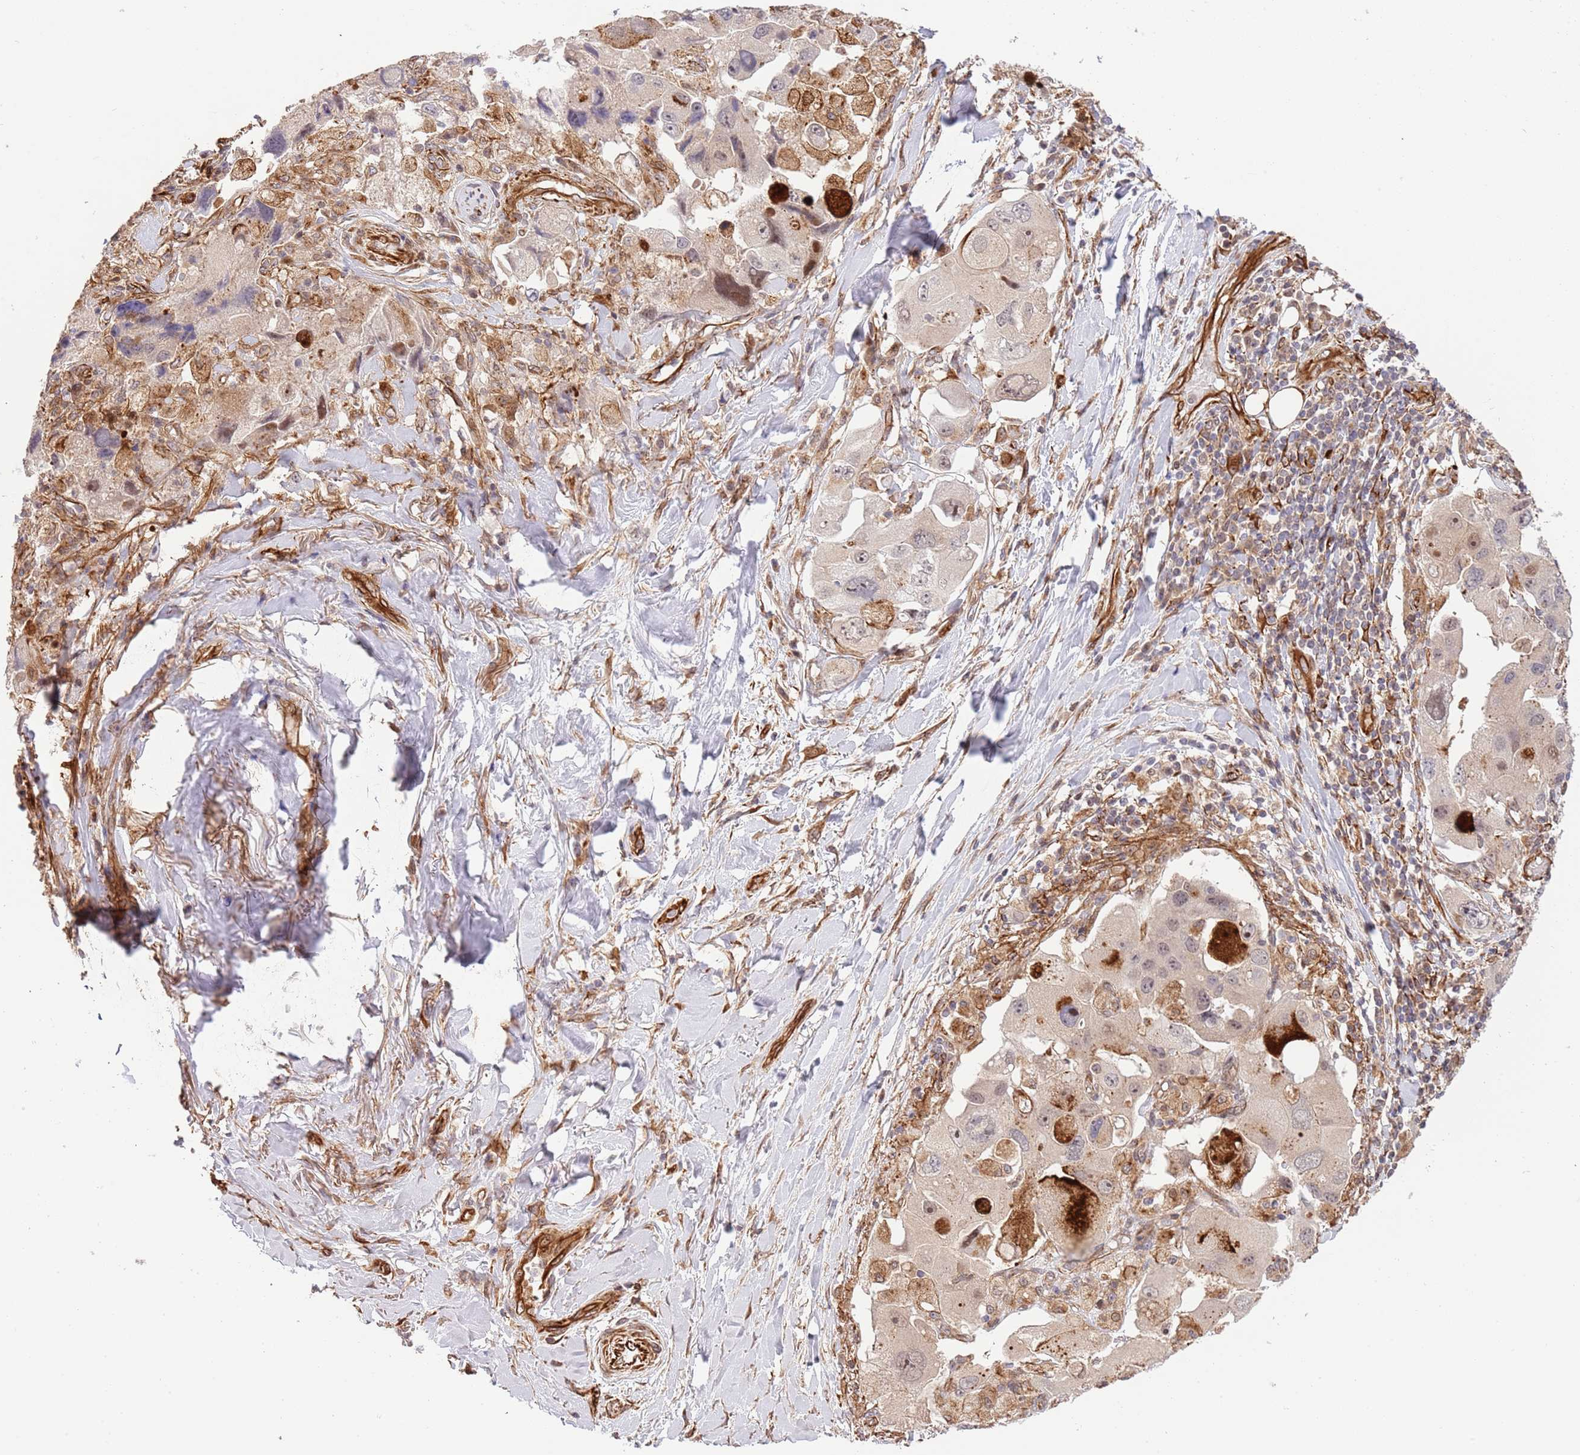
{"staining": {"intensity": "weak", "quantity": "<25%", "location": "cytoplasmic/membranous"}, "tissue": "lung cancer", "cell_type": "Tumor cells", "image_type": "cancer", "snomed": [{"axis": "morphology", "description": "Adenocarcinoma, NOS"}, {"axis": "topography", "description": "Lung"}], "caption": "This micrograph is of lung cancer stained with immunohistochemistry to label a protein in brown with the nuclei are counter-stained blue. There is no positivity in tumor cells. (DAB immunohistochemistry (IHC) visualized using brightfield microscopy, high magnification).", "gene": "NEK3", "patient": {"sex": "female", "age": 54}}